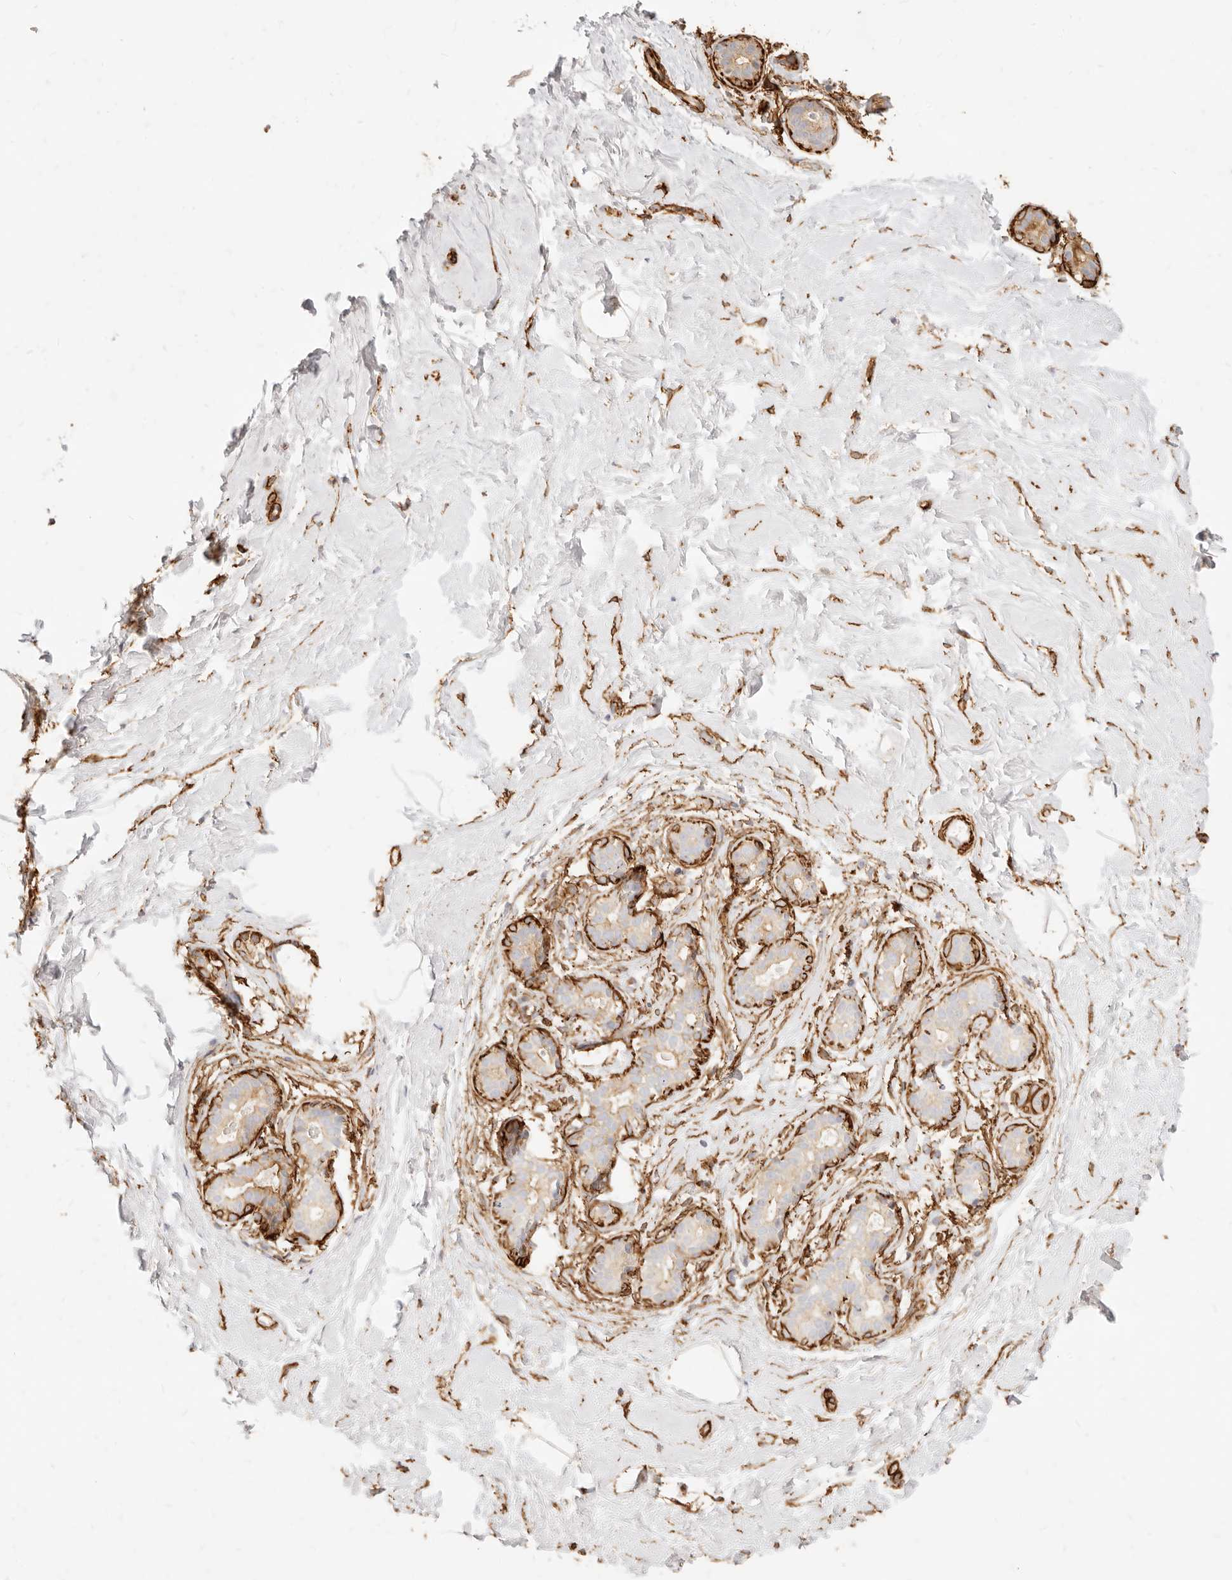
{"staining": {"intensity": "moderate", "quantity": "25%-75%", "location": "cytoplasmic/membranous"}, "tissue": "breast", "cell_type": "Adipocytes", "image_type": "normal", "snomed": [{"axis": "morphology", "description": "Normal tissue, NOS"}, {"axis": "morphology", "description": "Adenoma, NOS"}, {"axis": "topography", "description": "Breast"}], "caption": "Adipocytes reveal moderate cytoplasmic/membranous positivity in approximately 25%-75% of cells in benign breast. (DAB (3,3'-diaminobenzidine) IHC, brown staining for protein, blue staining for nuclei).", "gene": "TMTC2", "patient": {"sex": "female", "age": 23}}